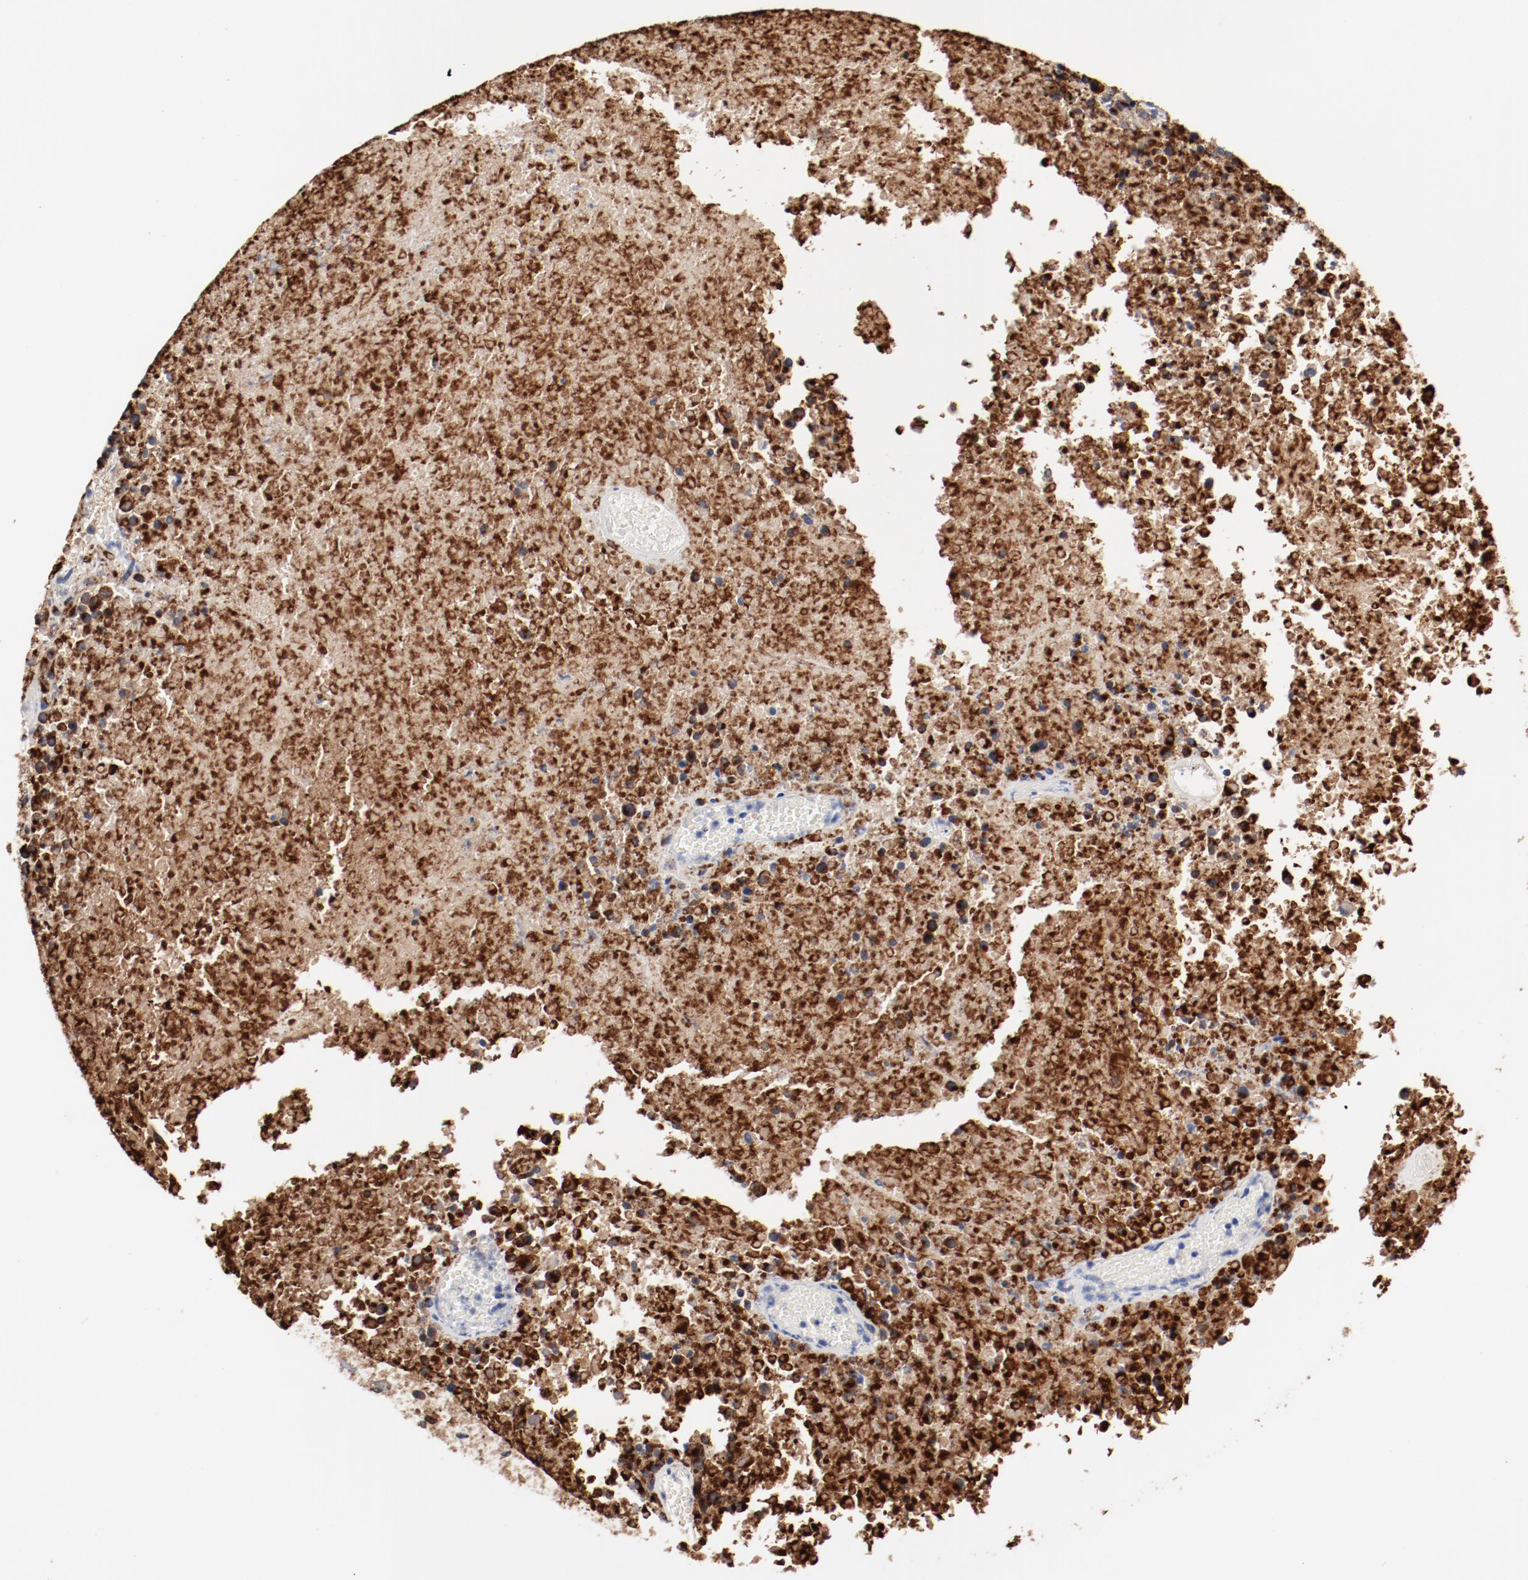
{"staining": {"intensity": "strong", "quantity": ">75%", "location": "cytoplasmic/membranous"}, "tissue": "melanoma", "cell_type": "Tumor cells", "image_type": "cancer", "snomed": [{"axis": "morphology", "description": "Malignant melanoma, Metastatic site"}, {"axis": "topography", "description": "Cerebral cortex"}], "caption": "About >75% of tumor cells in human melanoma reveal strong cytoplasmic/membranous protein expression as visualized by brown immunohistochemical staining.", "gene": "GPR143", "patient": {"sex": "female", "age": 52}}